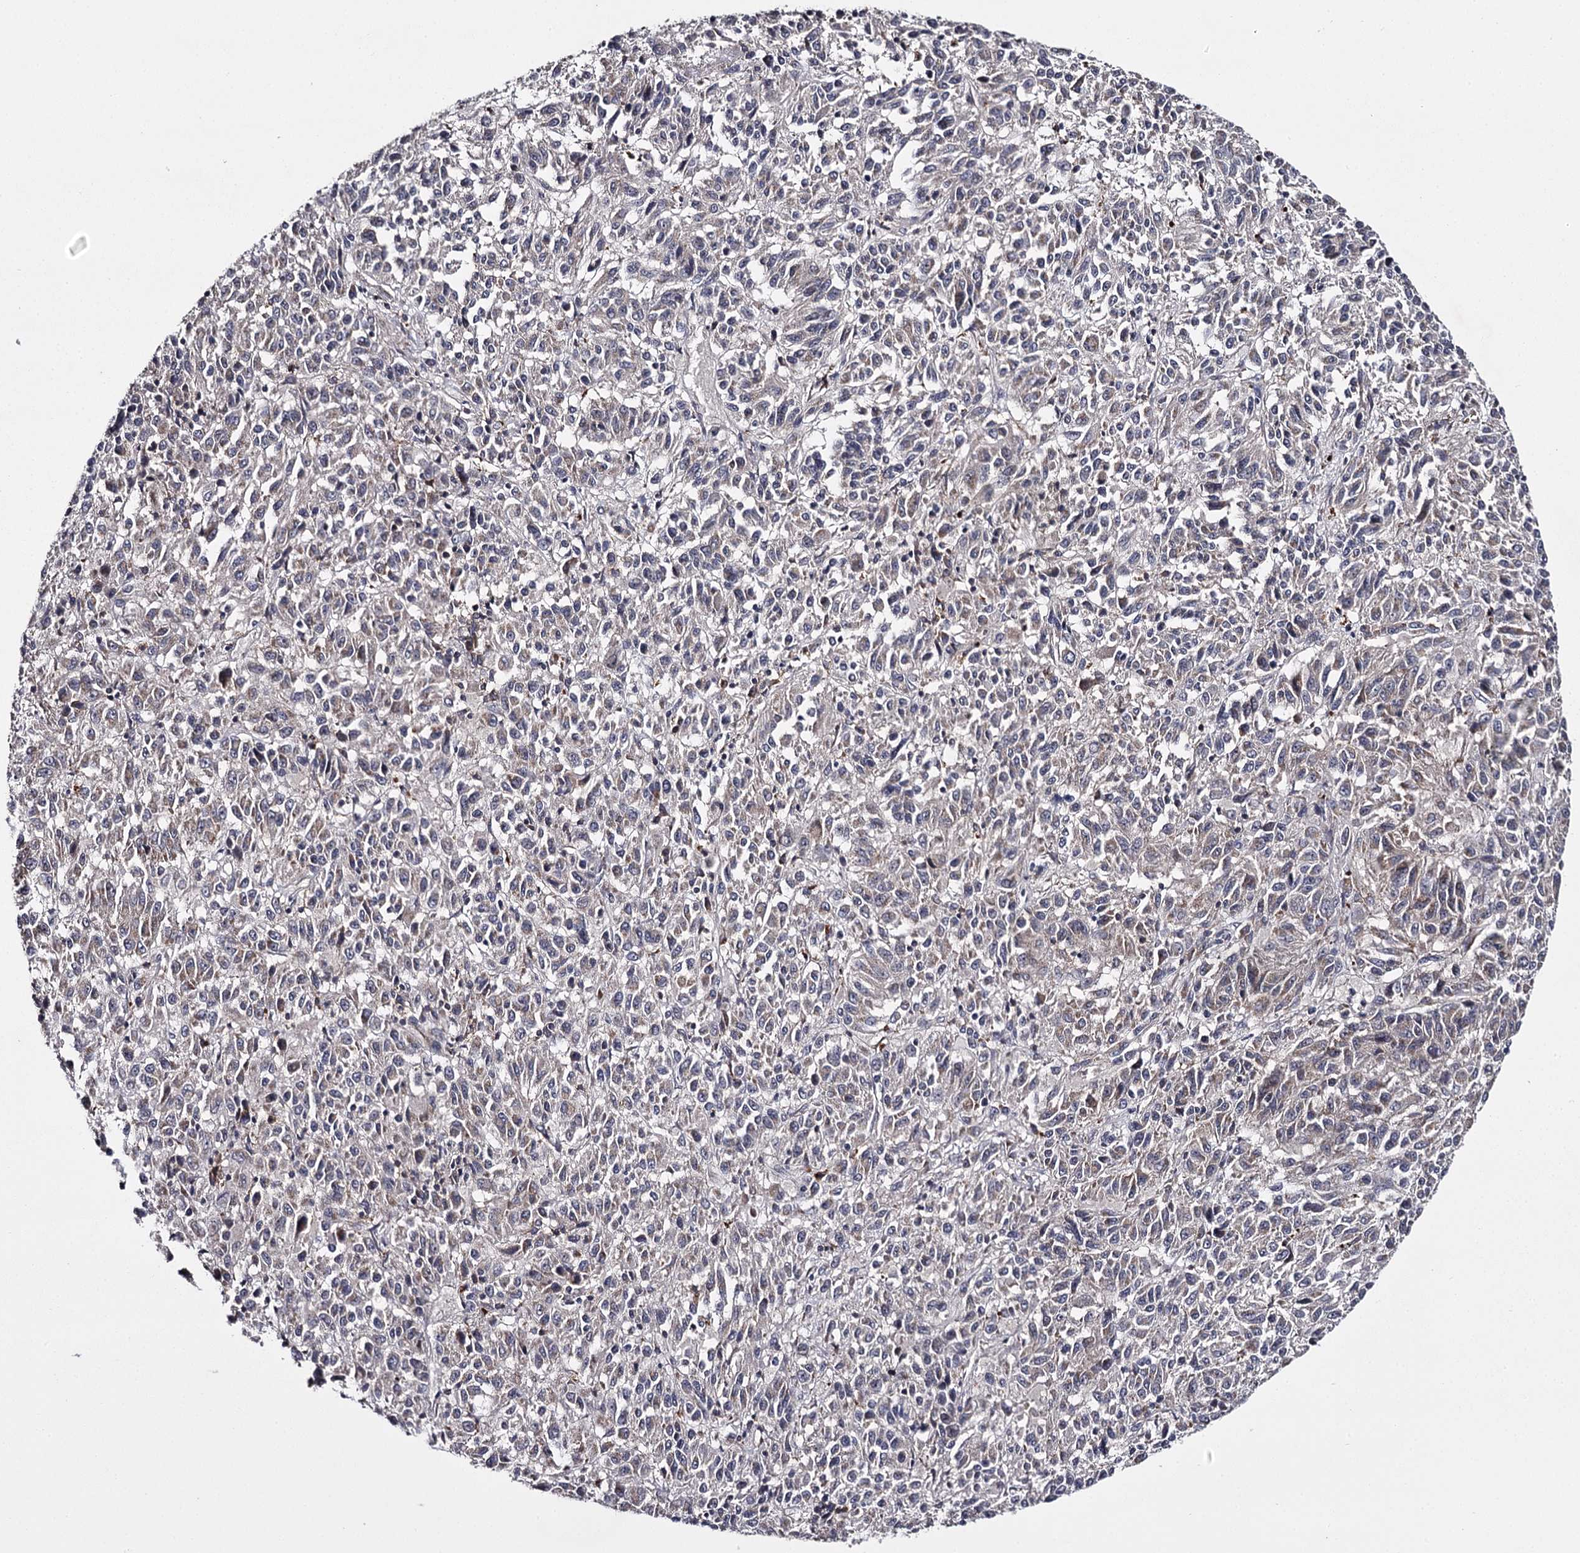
{"staining": {"intensity": "negative", "quantity": "none", "location": "none"}, "tissue": "melanoma", "cell_type": "Tumor cells", "image_type": "cancer", "snomed": [{"axis": "morphology", "description": "Malignant melanoma, Metastatic site"}, {"axis": "topography", "description": "Lung"}], "caption": "DAB immunohistochemical staining of human melanoma shows no significant positivity in tumor cells. (Immunohistochemistry, brightfield microscopy, high magnification).", "gene": "RASSF6", "patient": {"sex": "male", "age": 64}}